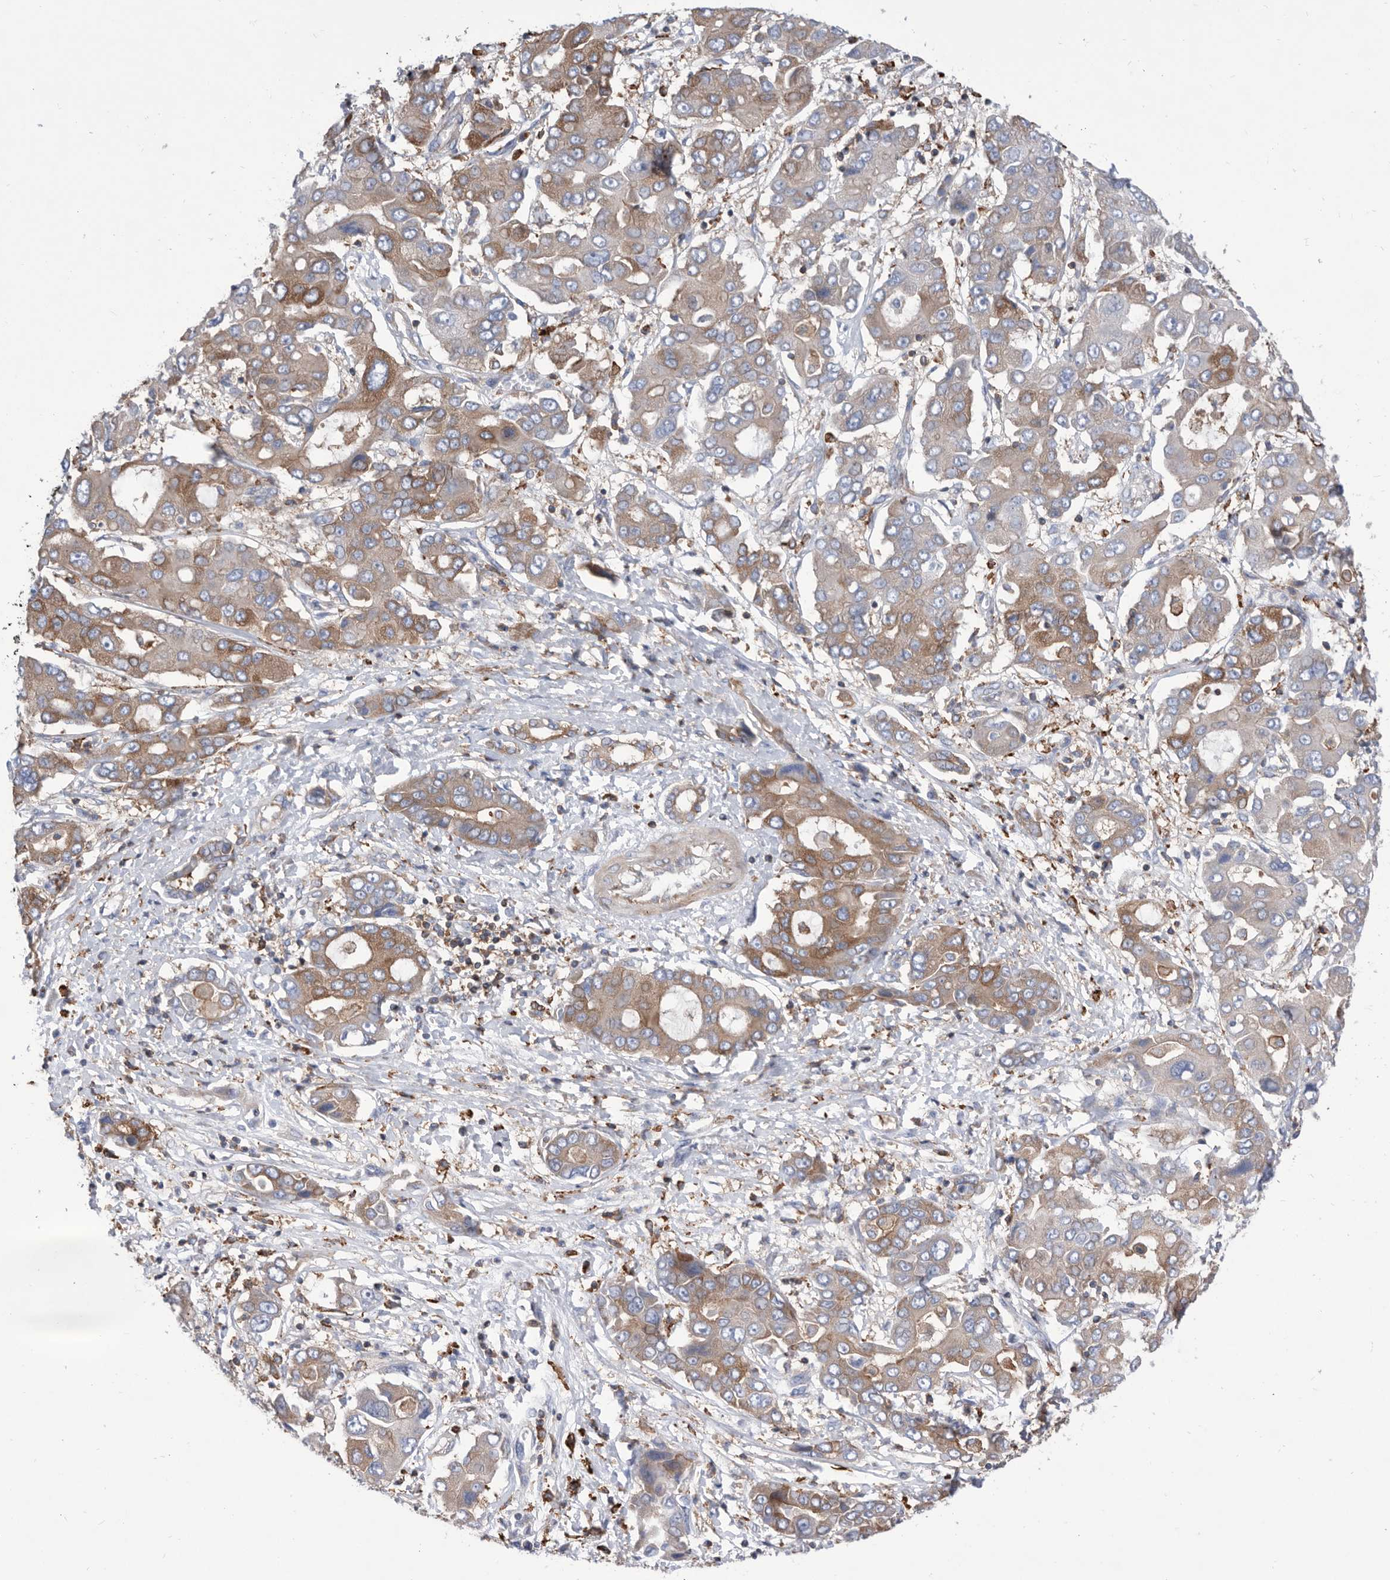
{"staining": {"intensity": "moderate", "quantity": "<25%", "location": "cytoplasmic/membranous"}, "tissue": "liver cancer", "cell_type": "Tumor cells", "image_type": "cancer", "snomed": [{"axis": "morphology", "description": "Cholangiocarcinoma"}, {"axis": "topography", "description": "Liver"}], "caption": "High-magnification brightfield microscopy of liver cancer stained with DAB (3,3'-diaminobenzidine) (brown) and counterstained with hematoxylin (blue). tumor cells exhibit moderate cytoplasmic/membranous expression is seen in approximately<25% of cells.", "gene": "SMG7", "patient": {"sex": "male", "age": 67}}